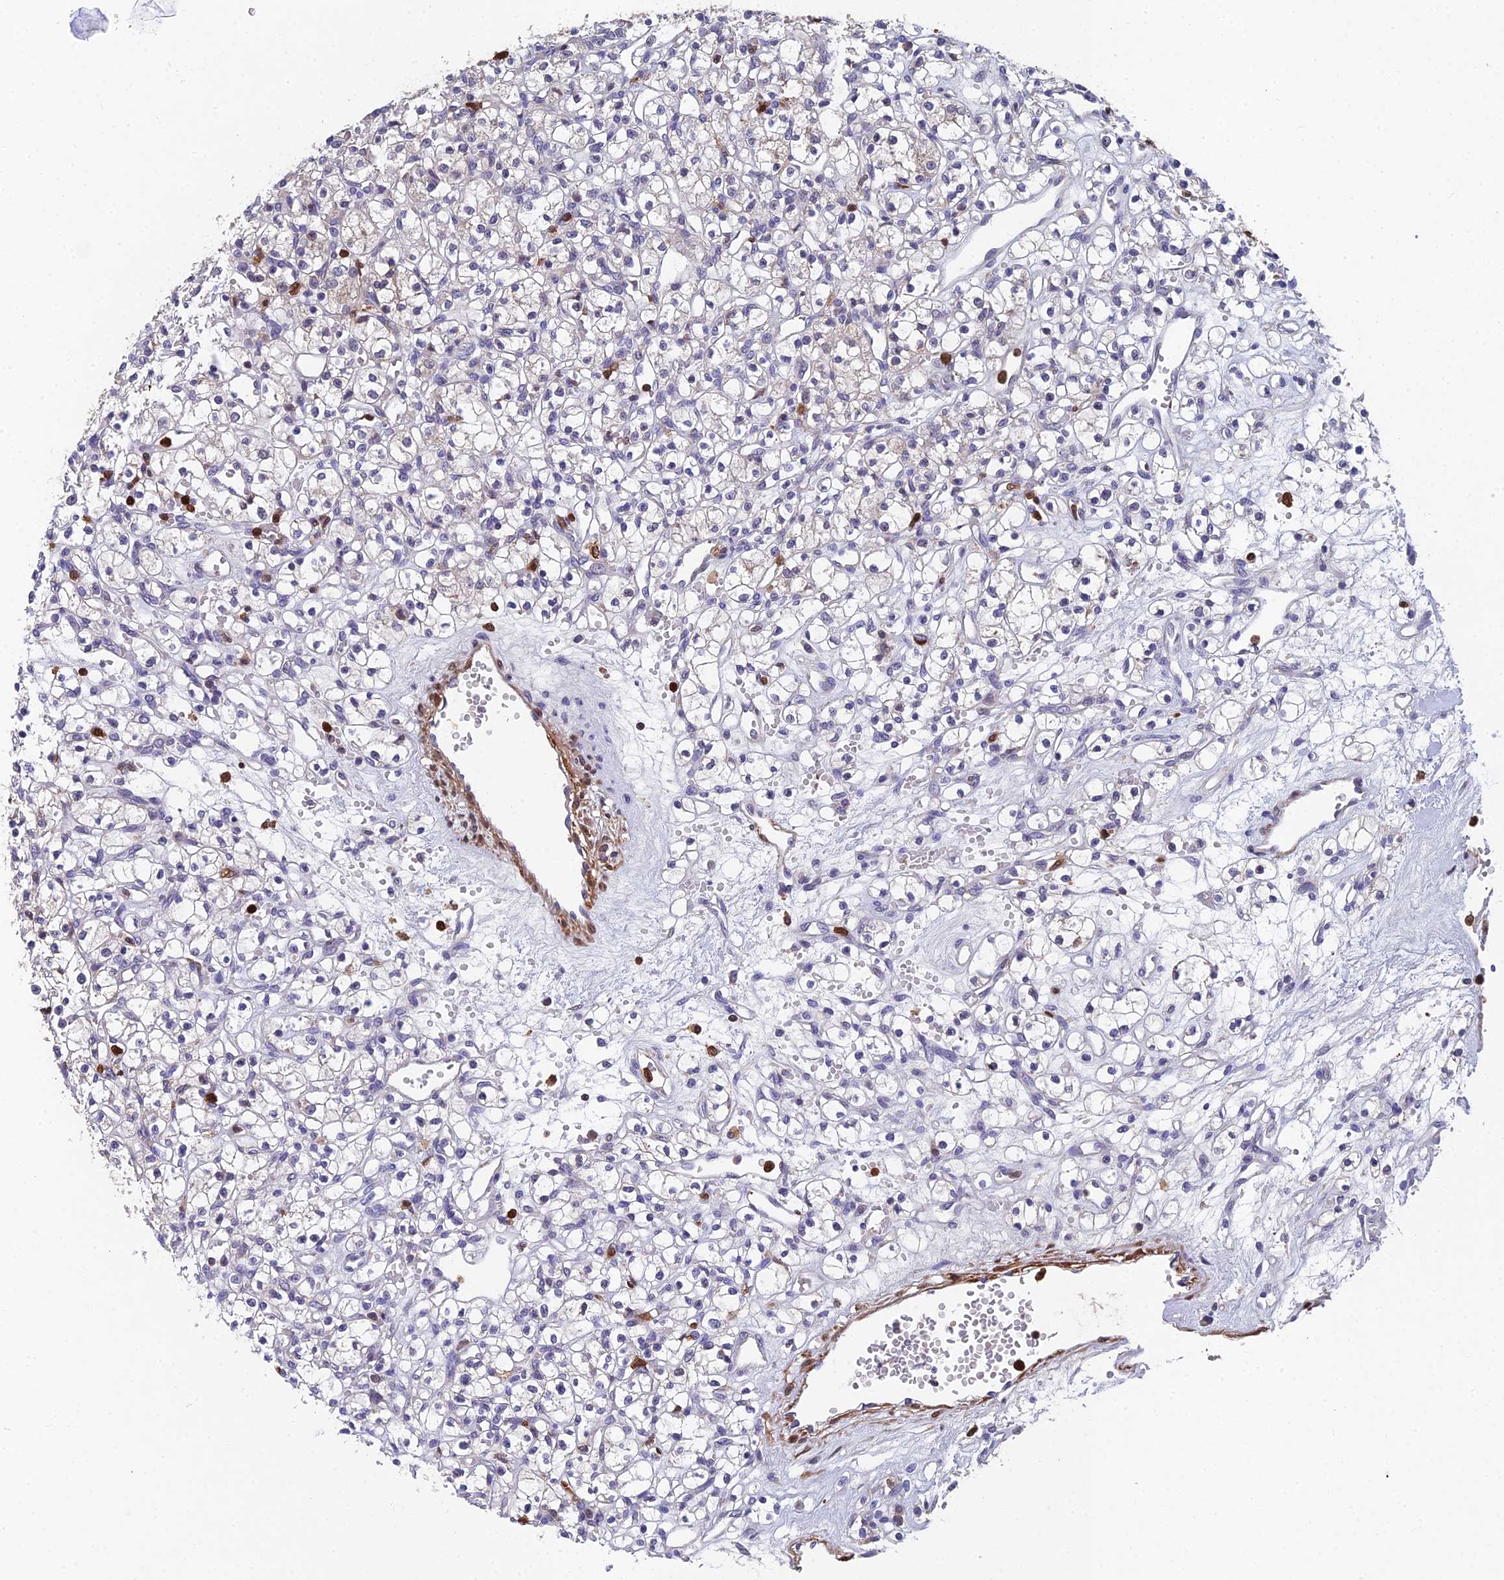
{"staining": {"intensity": "negative", "quantity": "none", "location": "none"}, "tissue": "renal cancer", "cell_type": "Tumor cells", "image_type": "cancer", "snomed": [{"axis": "morphology", "description": "Adenocarcinoma, NOS"}, {"axis": "topography", "description": "Kidney"}], "caption": "Immunohistochemistry histopathology image of renal adenocarcinoma stained for a protein (brown), which shows no positivity in tumor cells.", "gene": "GALK2", "patient": {"sex": "female", "age": 59}}